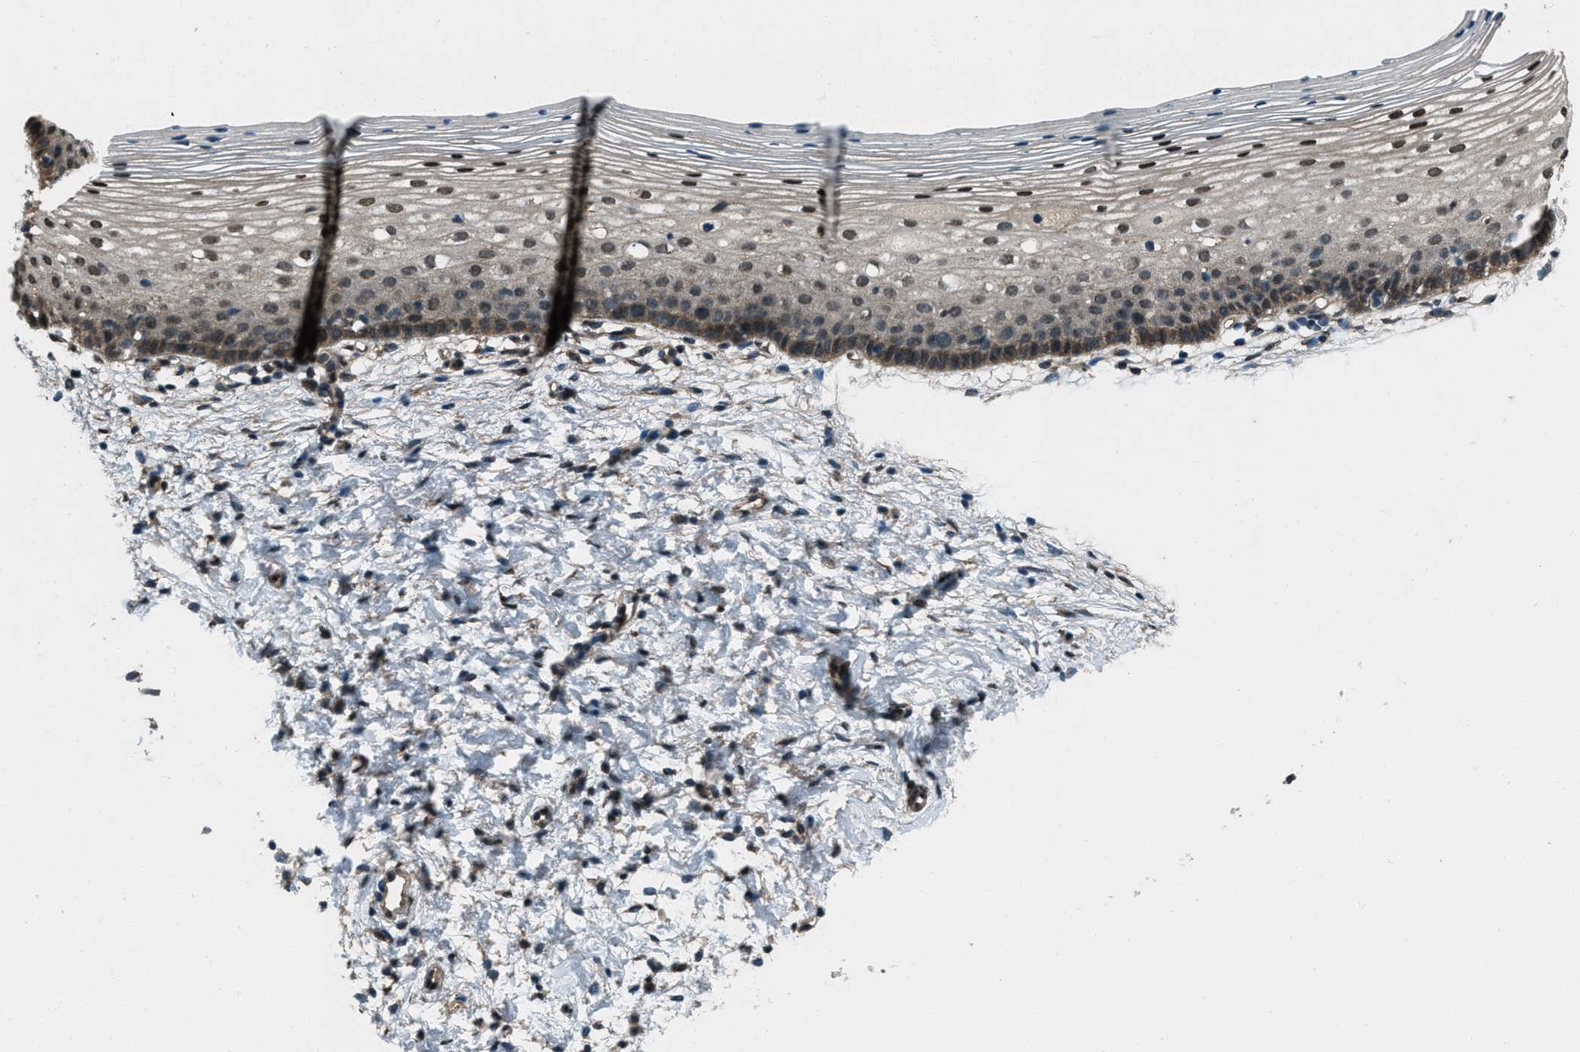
{"staining": {"intensity": "weak", "quantity": ">75%", "location": "cytoplasmic/membranous"}, "tissue": "cervix", "cell_type": "Glandular cells", "image_type": "normal", "snomed": [{"axis": "morphology", "description": "Normal tissue, NOS"}, {"axis": "topography", "description": "Cervix"}], "caption": "Brown immunohistochemical staining in benign cervix demonstrates weak cytoplasmic/membranous positivity in about >75% of glandular cells.", "gene": "SVIL", "patient": {"sex": "female", "age": 72}}